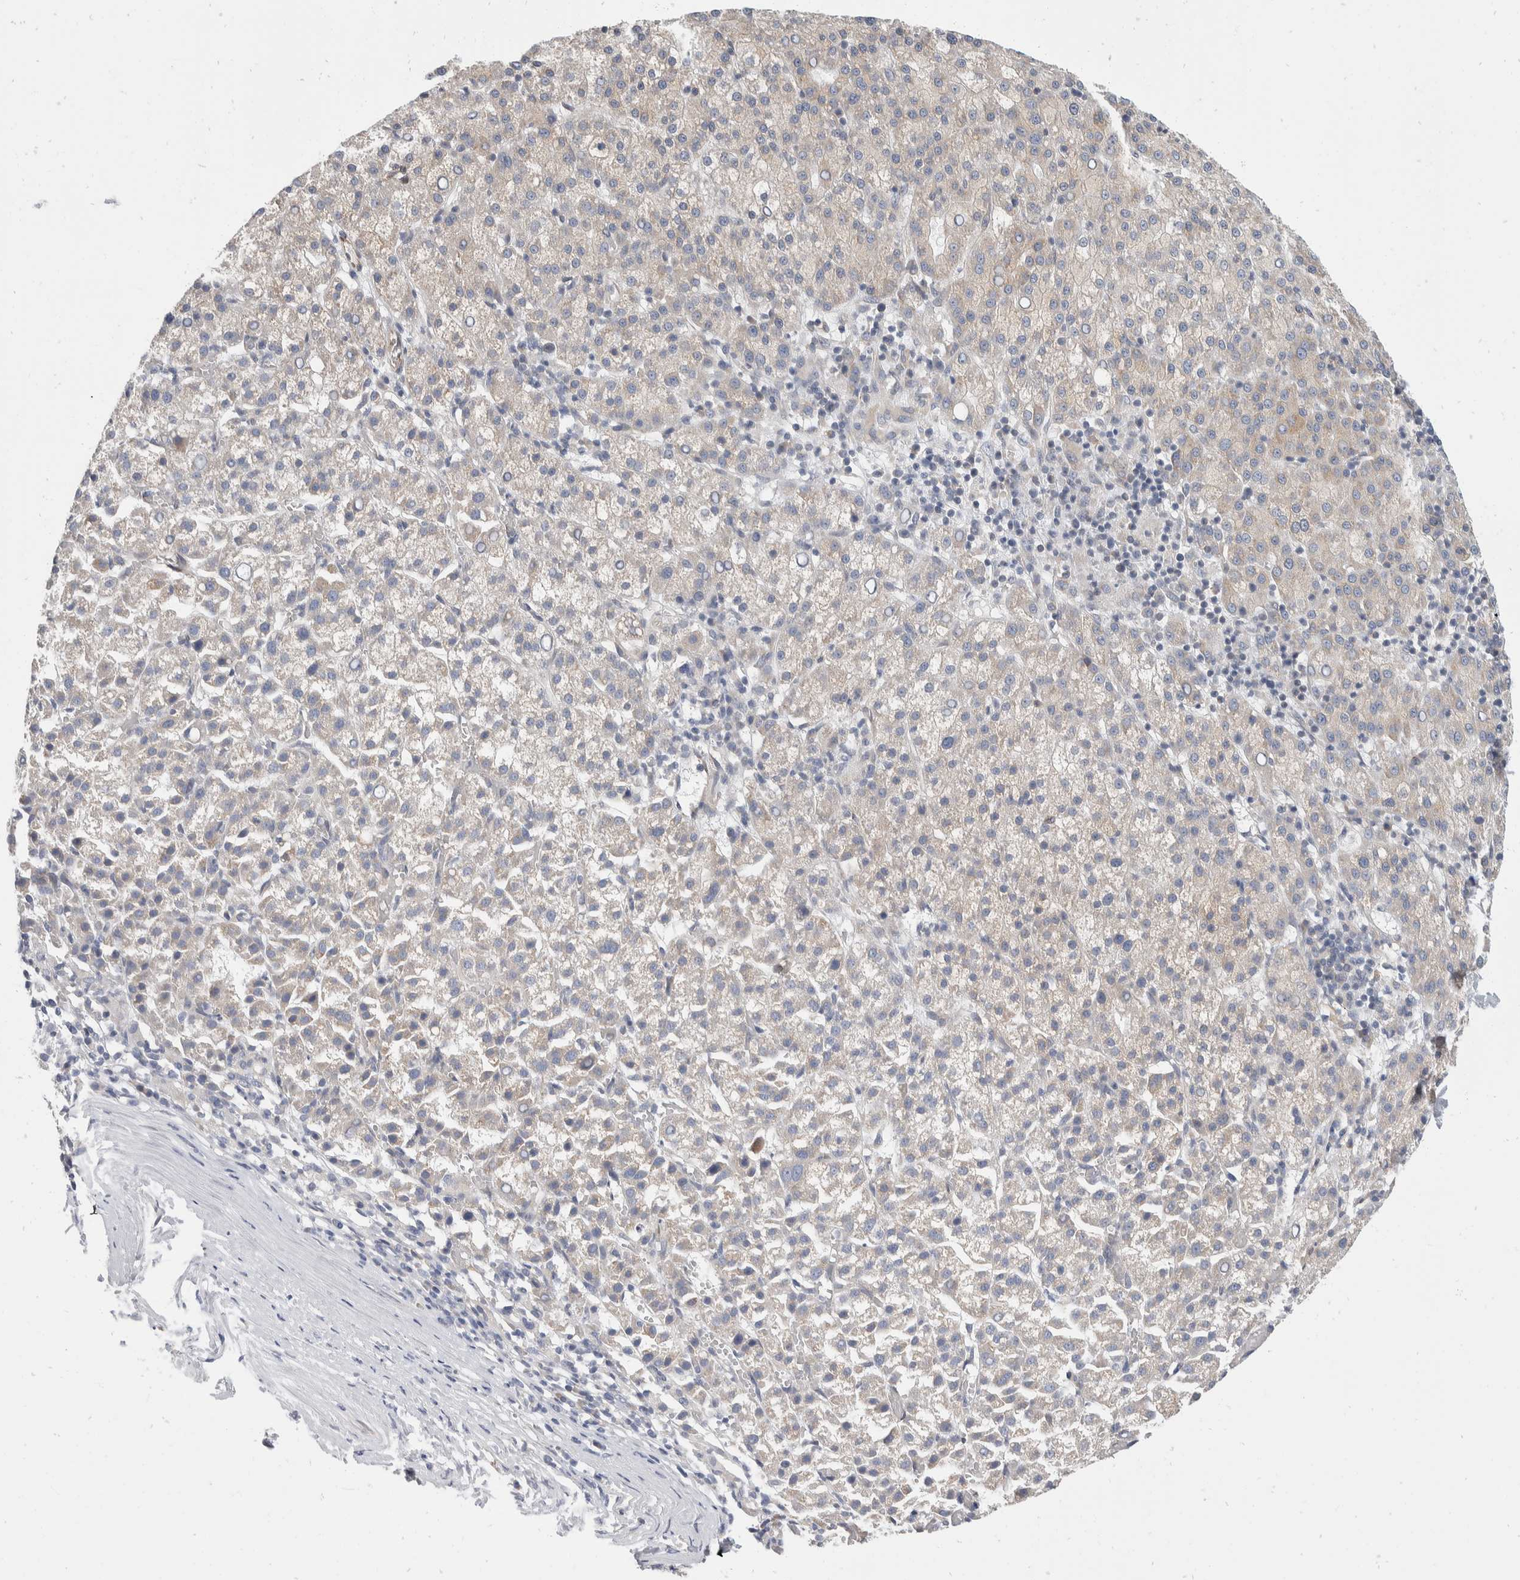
{"staining": {"intensity": "weak", "quantity": "<25%", "location": "cytoplasmic/membranous"}, "tissue": "liver cancer", "cell_type": "Tumor cells", "image_type": "cancer", "snomed": [{"axis": "morphology", "description": "Carcinoma, Hepatocellular, NOS"}, {"axis": "topography", "description": "Liver"}], "caption": "Tumor cells are negative for protein expression in human hepatocellular carcinoma (liver).", "gene": "TMEM245", "patient": {"sex": "female", "age": 58}}